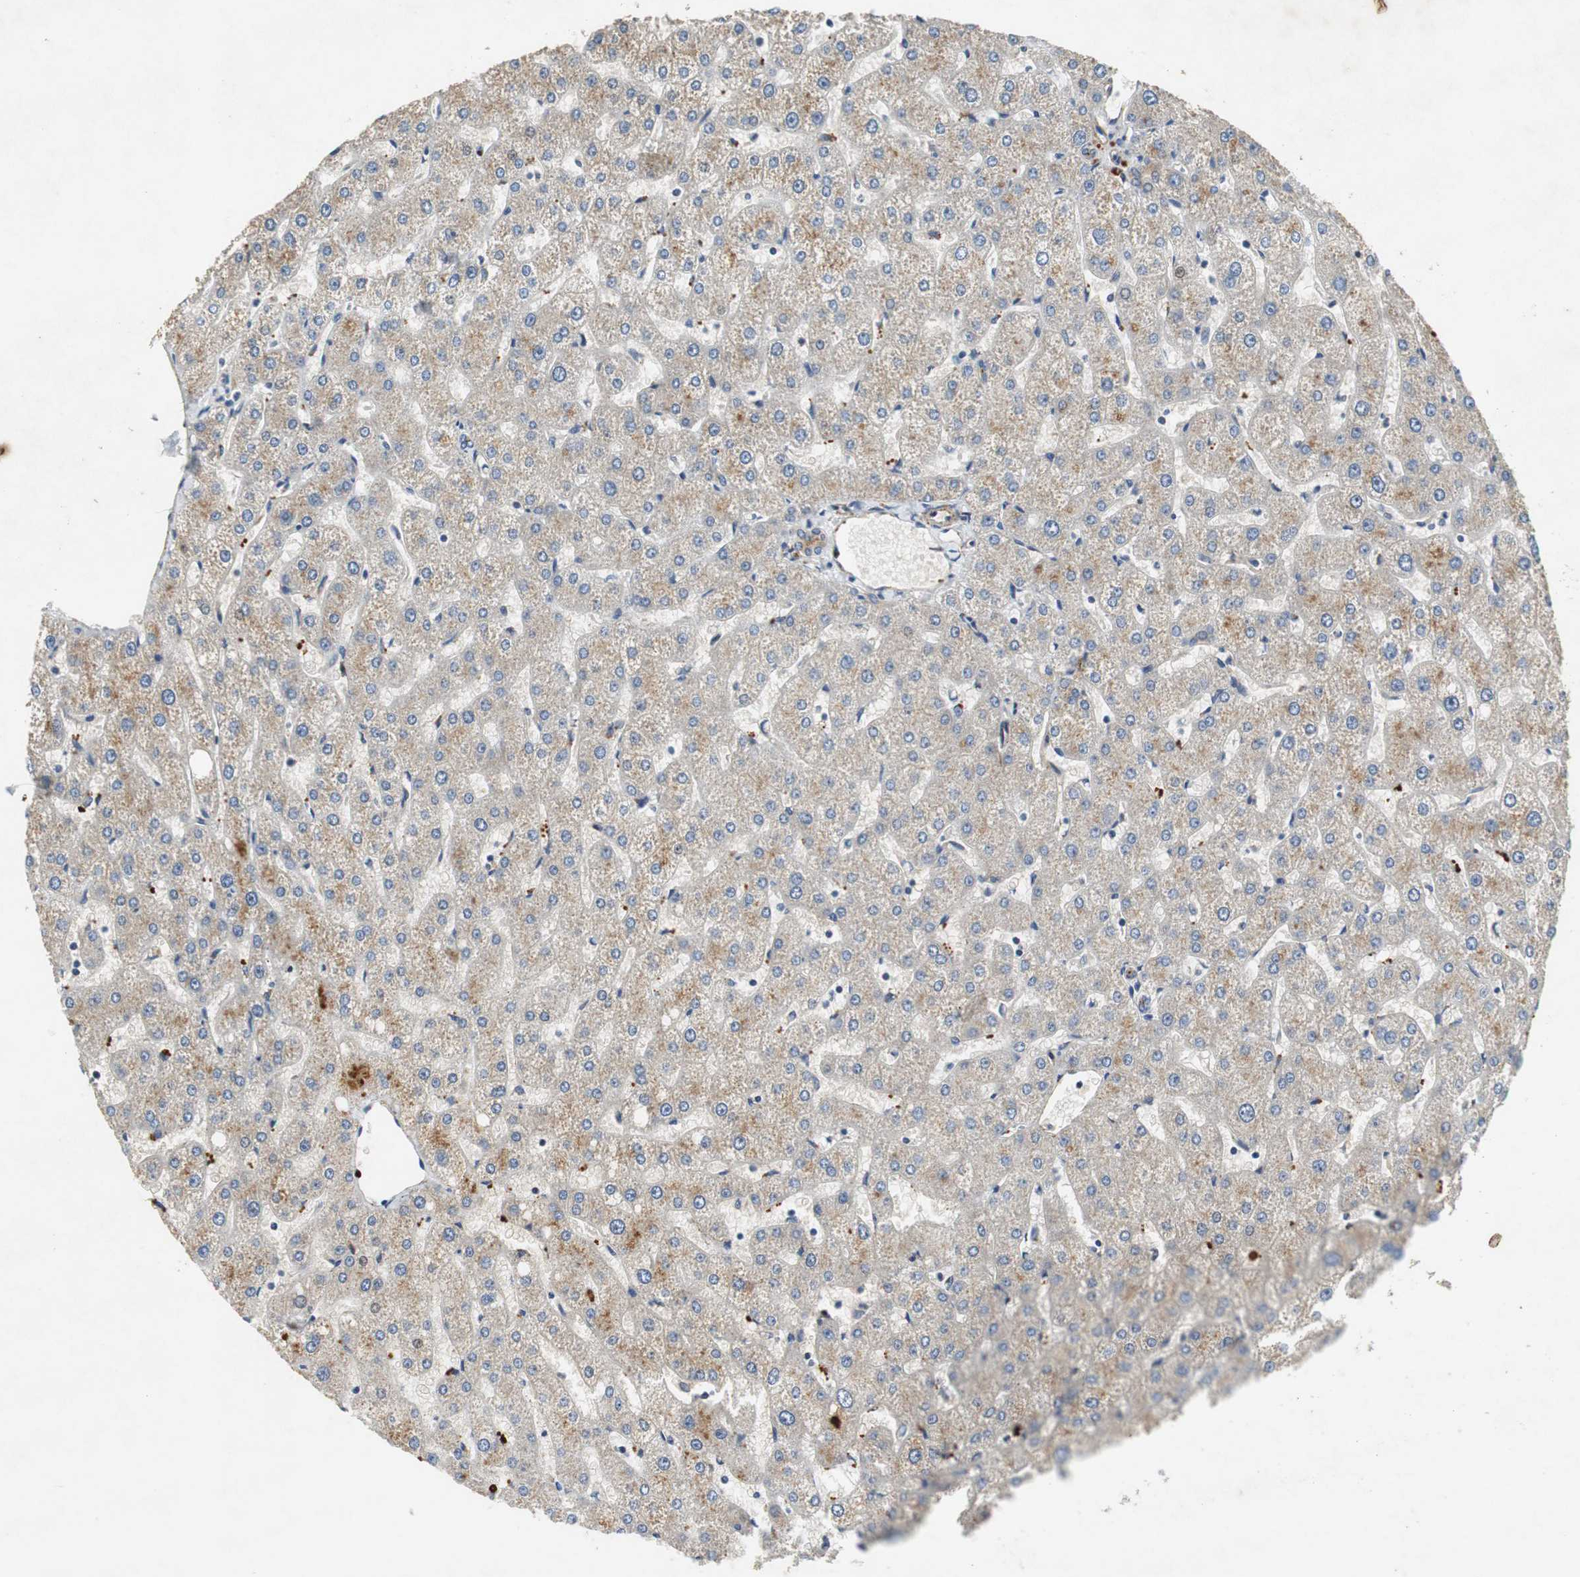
{"staining": {"intensity": "weak", "quantity": "<25%", "location": "cytoplasmic/membranous"}, "tissue": "liver", "cell_type": "Cholangiocytes", "image_type": "normal", "snomed": [{"axis": "morphology", "description": "Normal tissue, NOS"}, {"axis": "topography", "description": "Liver"}], "caption": "This histopathology image is of unremarkable liver stained with immunohistochemistry to label a protein in brown with the nuclei are counter-stained blue. There is no staining in cholangiocytes.", "gene": "TUBA4A", "patient": {"sex": "male", "age": 67}}